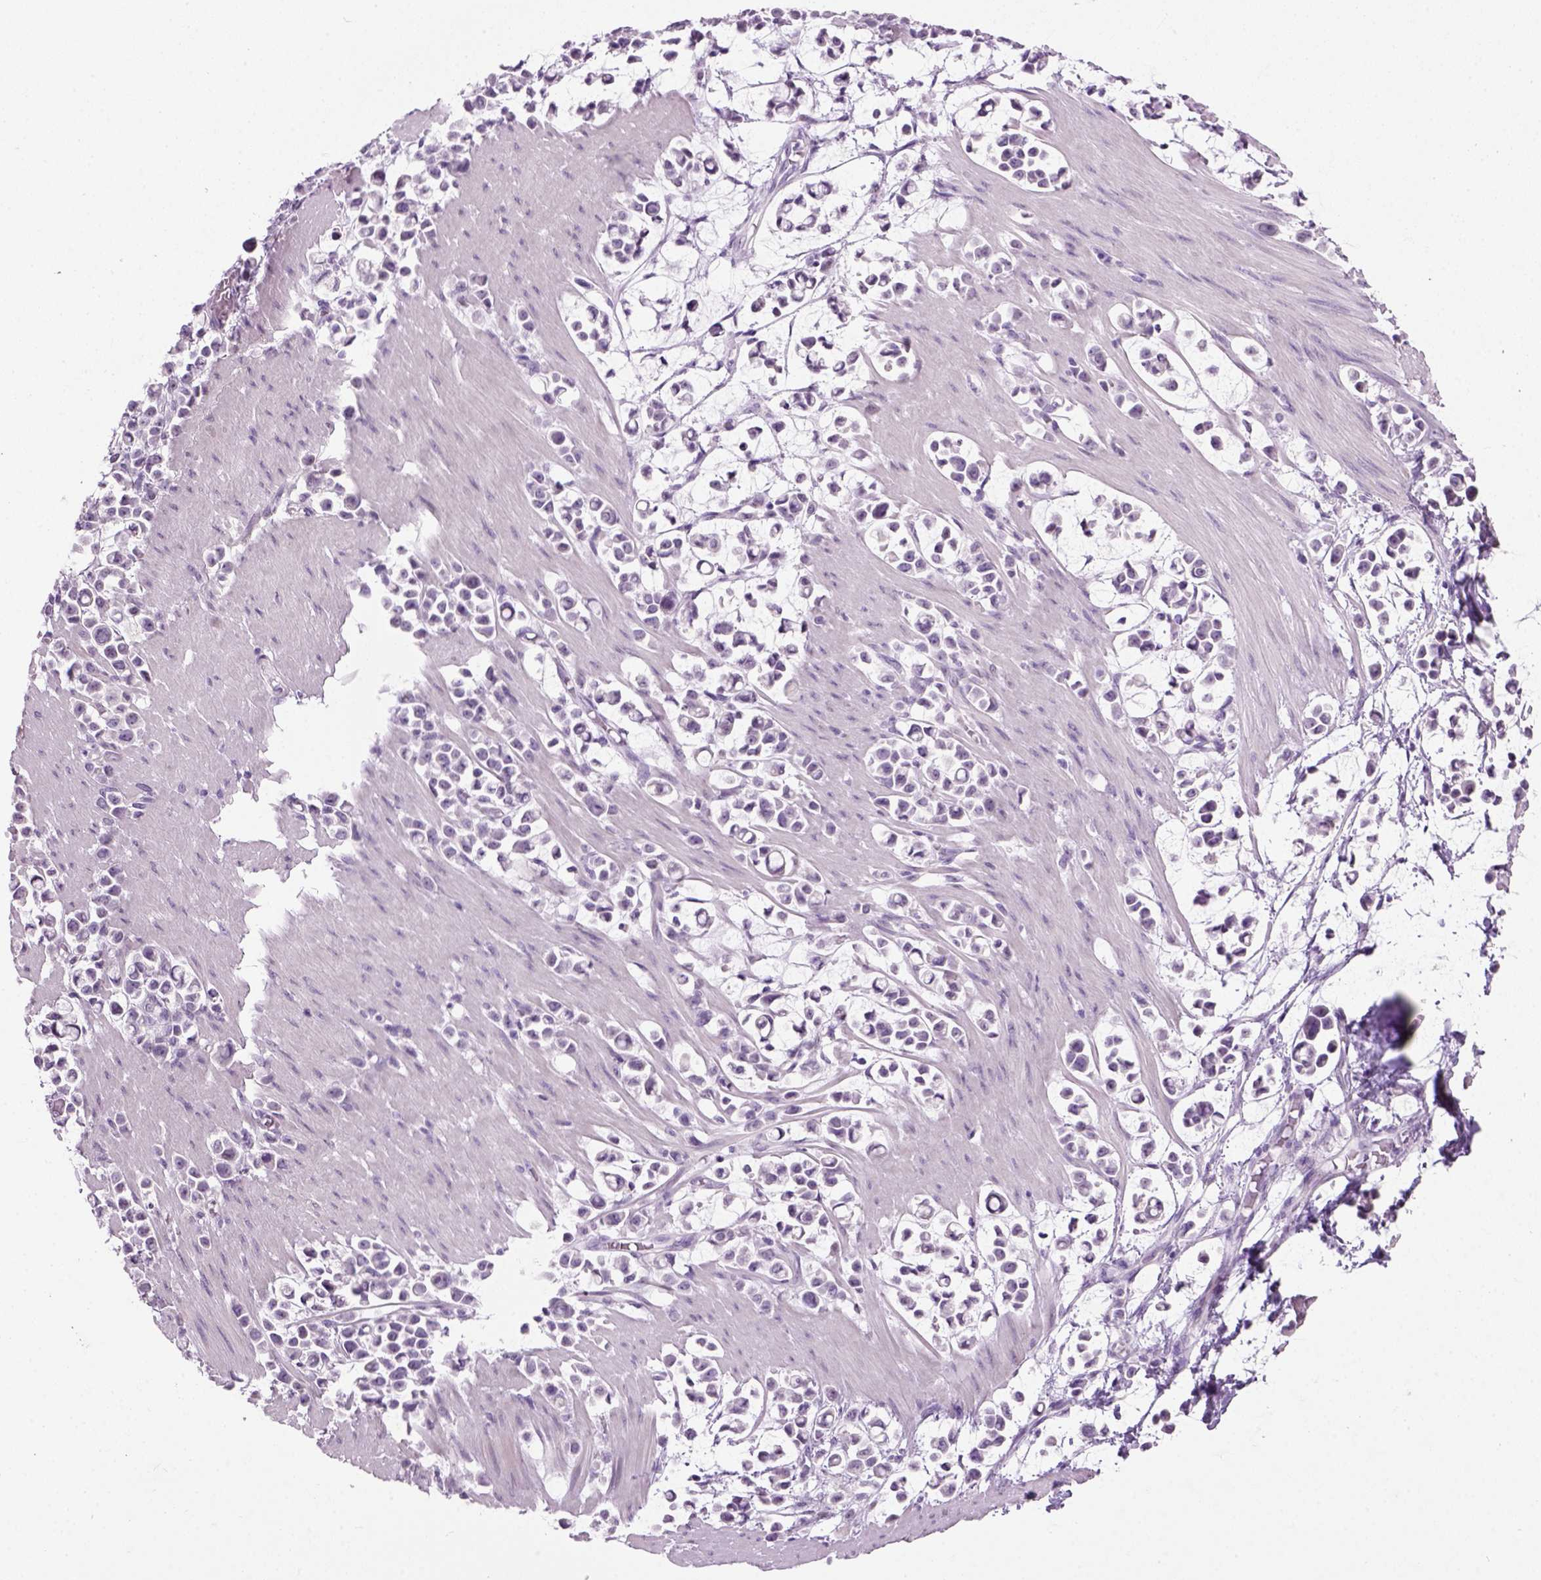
{"staining": {"intensity": "negative", "quantity": "none", "location": "none"}, "tissue": "stomach cancer", "cell_type": "Tumor cells", "image_type": "cancer", "snomed": [{"axis": "morphology", "description": "Adenocarcinoma, NOS"}, {"axis": "topography", "description": "Stomach"}], "caption": "Image shows no protein staining in tumor cells of stomach cancer (adenocarcinoma) tissue.", "gene": "GABRB2", "patient": {"sex": "male", "age": 82}}